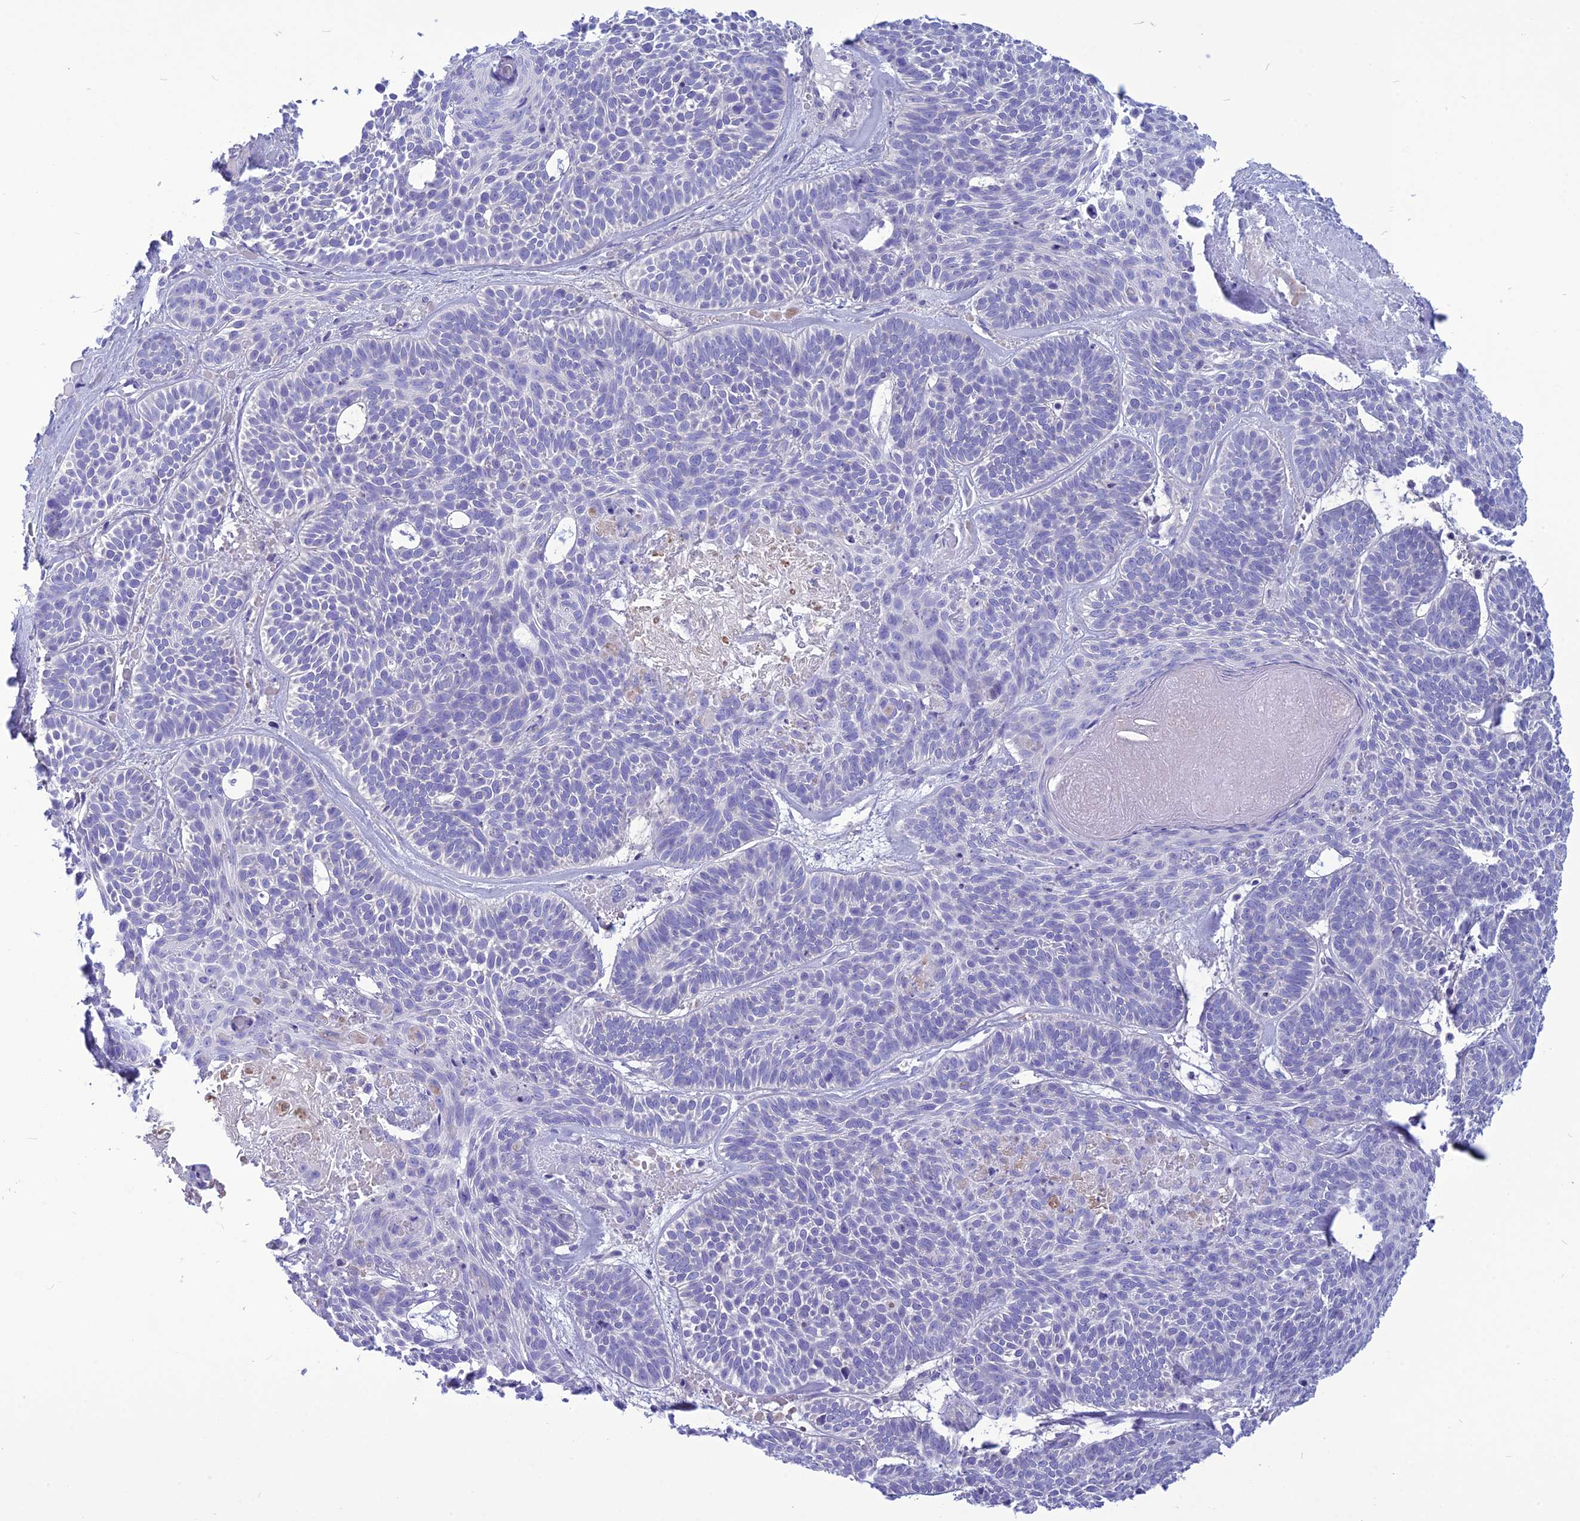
{"staining": {"intensity": "negative", "quantity": "none", "location": "none"}, "tissue": "skin cancer", "cell_type": "Tumor cells", "image_type": "cancer", "snomed": [{"axis": "morphology", "description": "Basal cell carcinoma"}, {"axis": "topography", "description": "Skin"}], "caption": "IHC histopathology image of human skin cancer stained for a protein (brown), which exhibits no expression in tumor cells. The staining was performed using DAB (3,3'-diaminobenzidine) to visualize the protein expression in brown, while the nuclei were stained in blue with hematoxylin (Magnification: 20x).", "gene": "BBS2", "patient": {"sex": "male", "age": 85}}